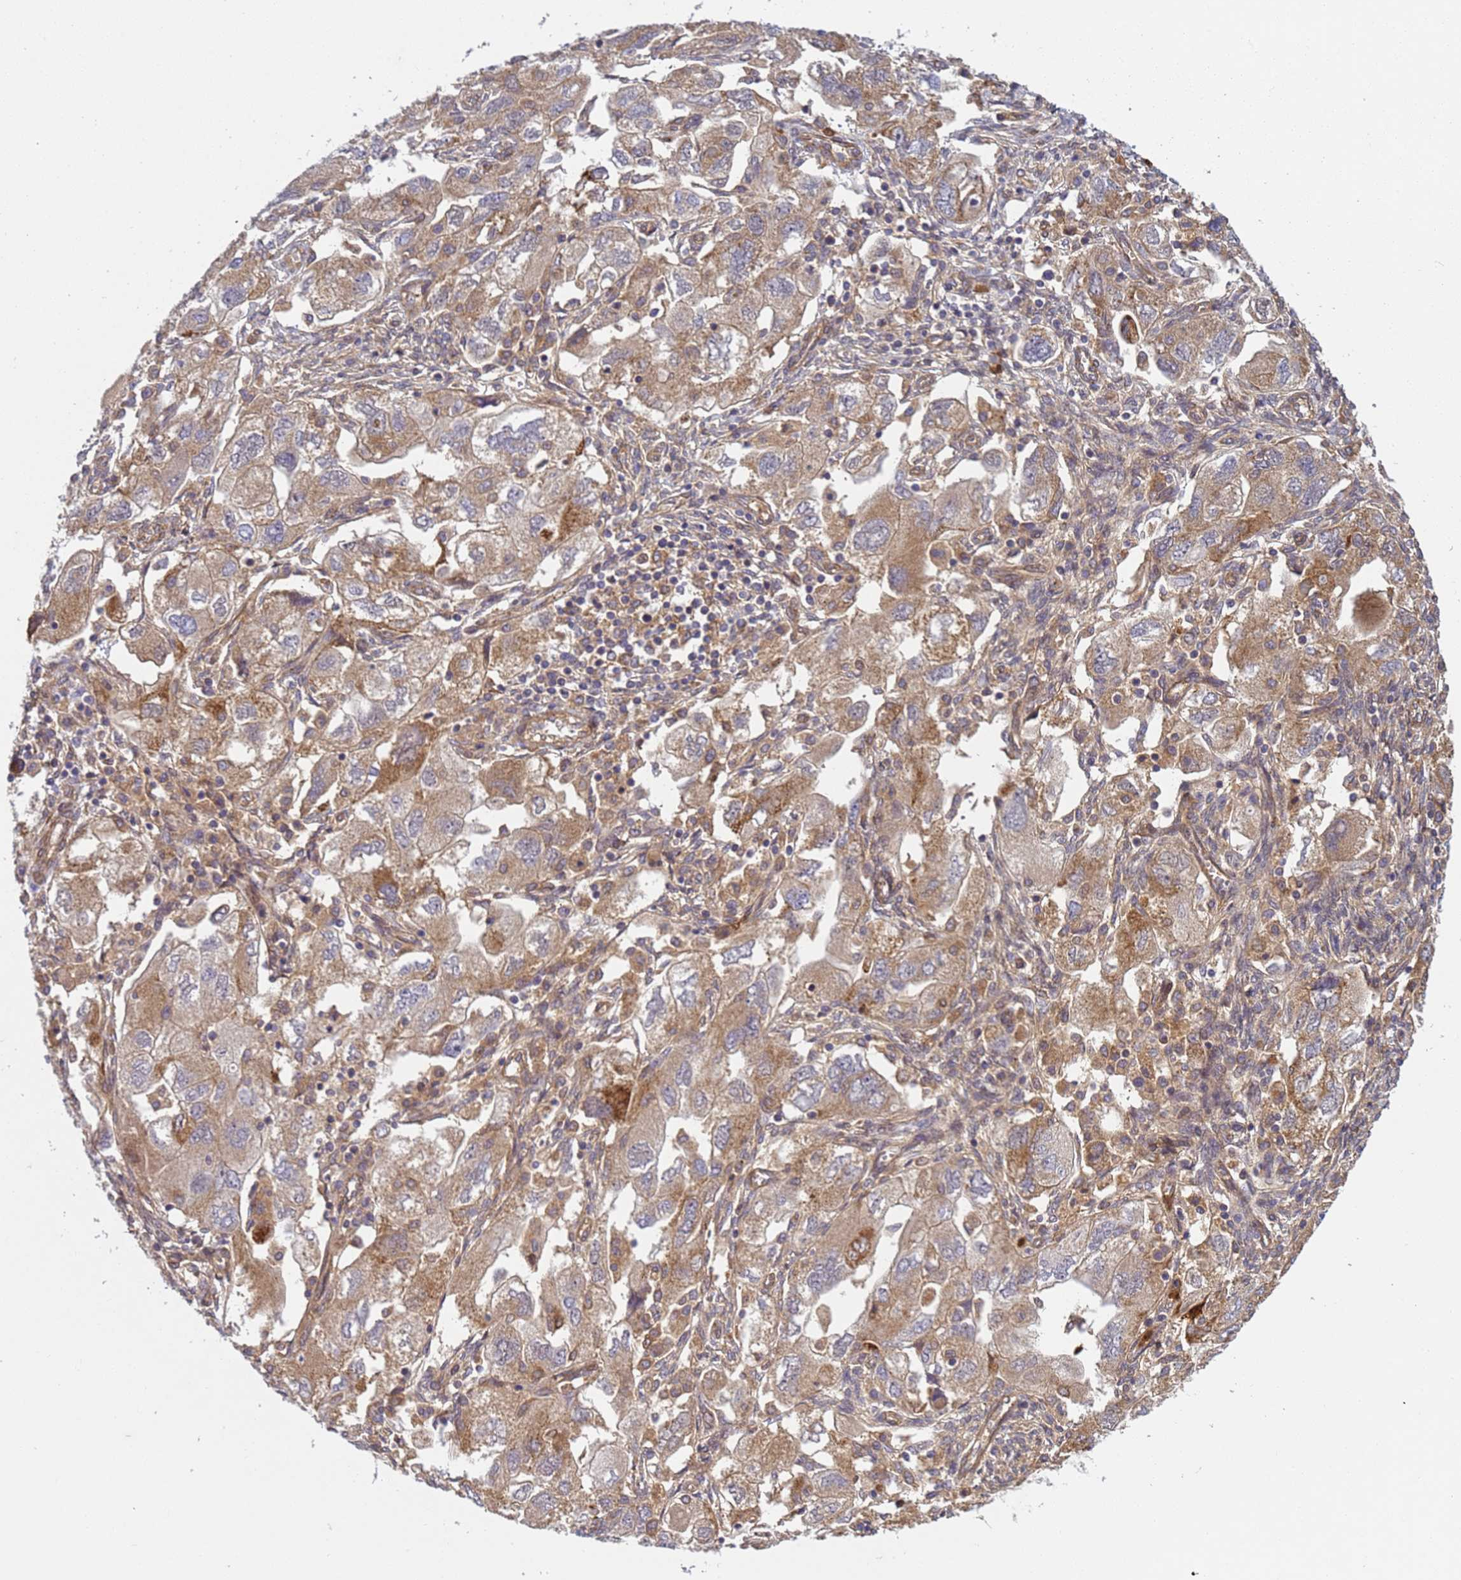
{"staining": {"intensity": "moderate", "quantity": ">75%", "location": "cytoplasmic/membranous"}, "tissue": "ovarian cancer", "cell_type": "Tumor cells", "image_type": "cancer", "snomed": [{"axis": "morphology", "description": "Carcinoma, NOS"}, {"axis": "morphology", "description": "Cystadenocarcinoma, serous, NOS"}, {"axis": "topography", "description": "Ovary"}], "caption": "This micrograph reveals immunohistochemistry (IHC) staining of ovarian cancer, with medium moderate cytoplasmic/membranous positivity in about >75% of tumor cells.", "gene": "C8orf34", "patient": {"sex": "female", "age": 69}}